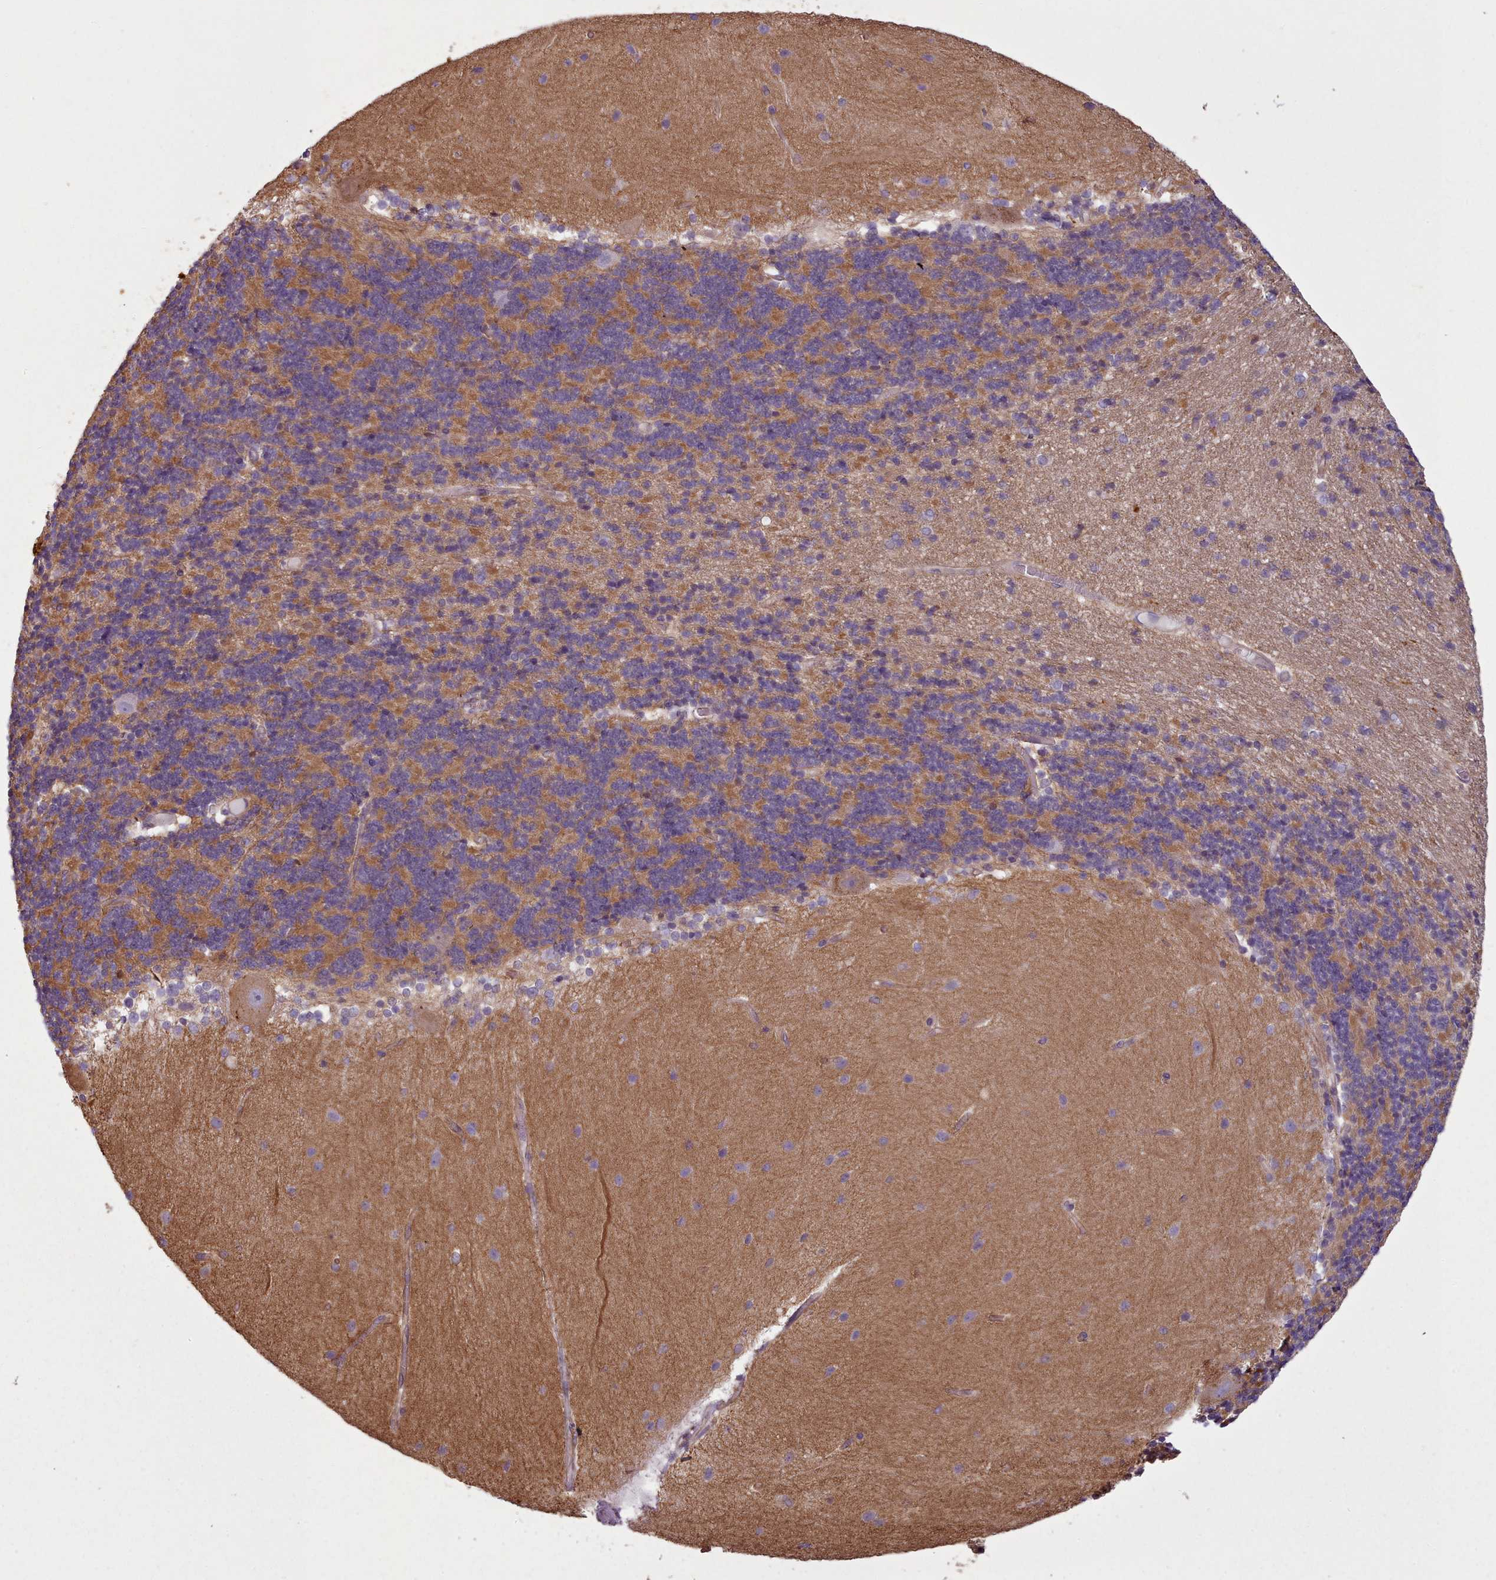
{"staining": {"intensity": "moderate", "quantity": "25%-75%", "location": "cytoplasmic/membranous"}, "tissue": "cerebellum", "cell_type": "Cells in granular layer", "image_type": "normal", "snomed": [{"axis": "morphology", "description": "Normal tissue, NOS"}, {"axis": "topography", "description": "Cerebellum"}], "caption": "The histopathology image demonstrates staining of normal cerebellum, revealing moderate cytoplasmic/membranous protein staining (brown color) within cells in granular layer.", "gene": "PLD4", "patient": {"sex": "female", "age": 54}}